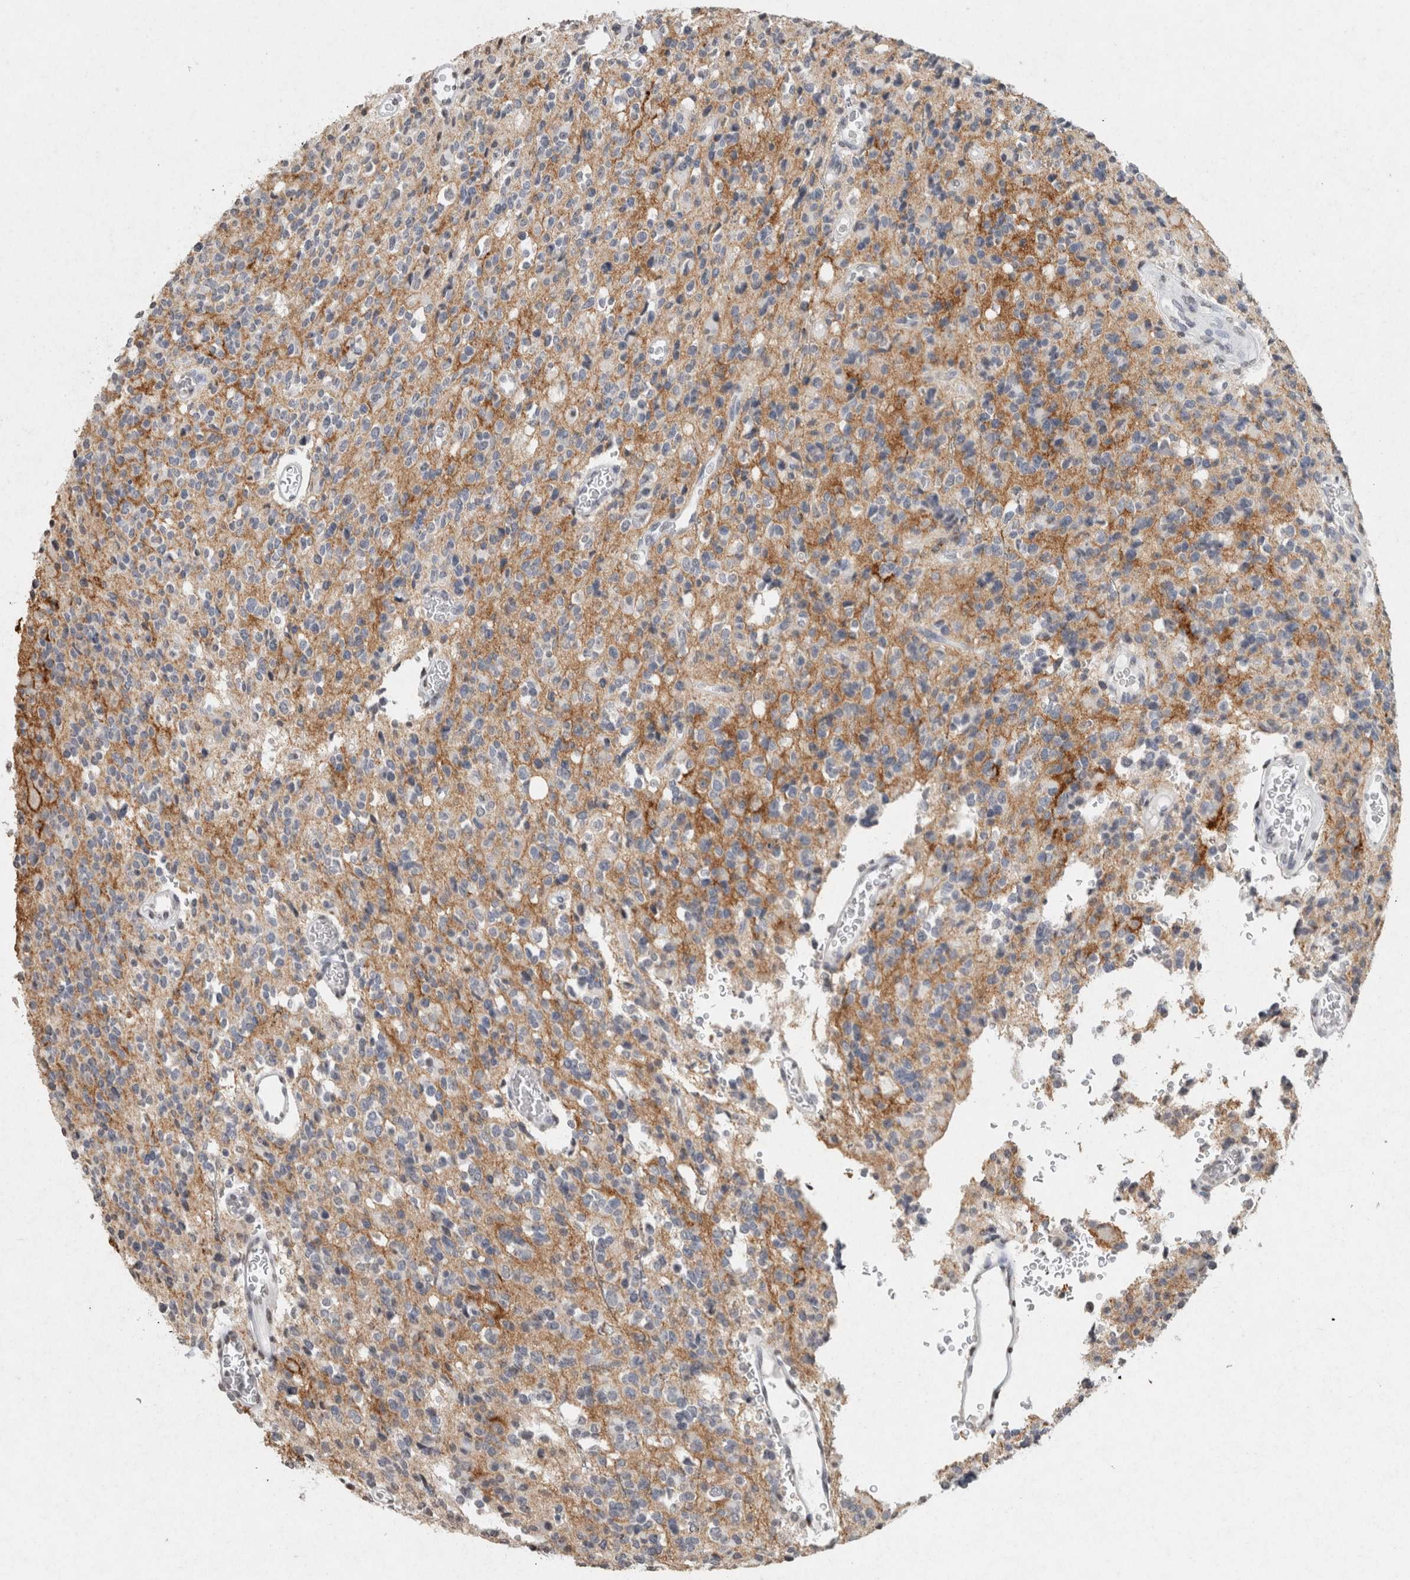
{"staining": {"intensity": "negative", "quantity": "none", "location": "none"}, "tissue": "glioma", "cell_type": "Tumor cells", "image_type": "cancer", "snomed": [{"axis": "morphology", "description": "Glioma, malignant, High grade"}, {"axis": "topography", "description": "Brain"}], "caption": "IHC photomicrograph of glioma stained for a protein (brown), which shows no positivity in tumor cells.", "gene": "CNTN1", "patient": {"sex": "male", "age": 34}}